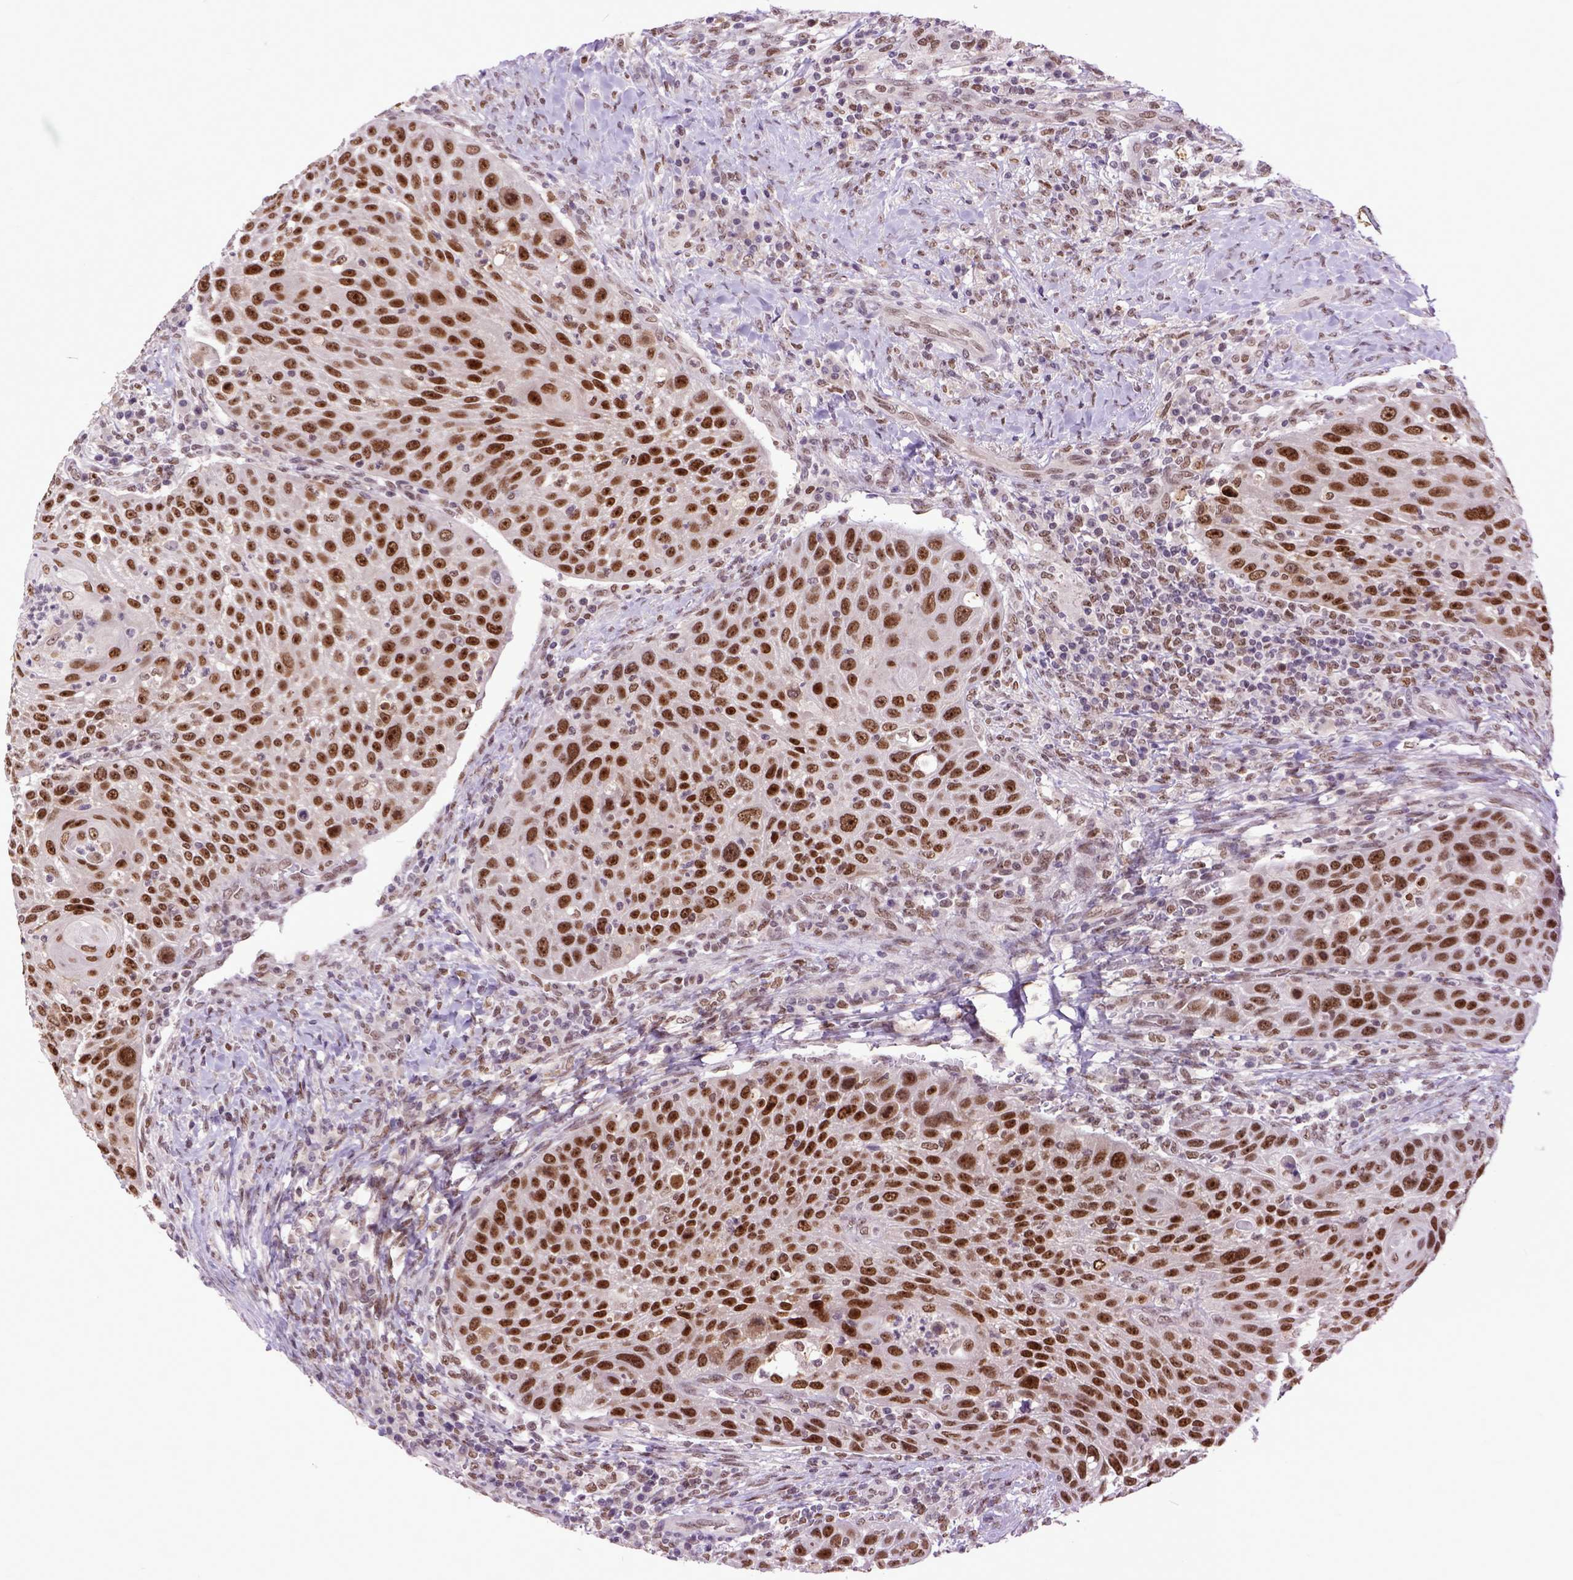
{"staining": {"intensity": "moderate", "quantity": ">75%", "location": "nuclear"}, "tissue": "head and neck cancer", "cell_type": "Tumor cells", "image_type": "cancer", "snomed": [{"axis": "morphology", "description": "Squamous cell carcinoma, NOS"}, {"axis": "topography", "description": "Head-Neck"}], "caption": "Moderate nuclear staining is seen in about >75% of tumor cells in head and neck squamous cell carcinoma.", "gene": "RCC2", "patient": {"sex": "male", "age": 69}}